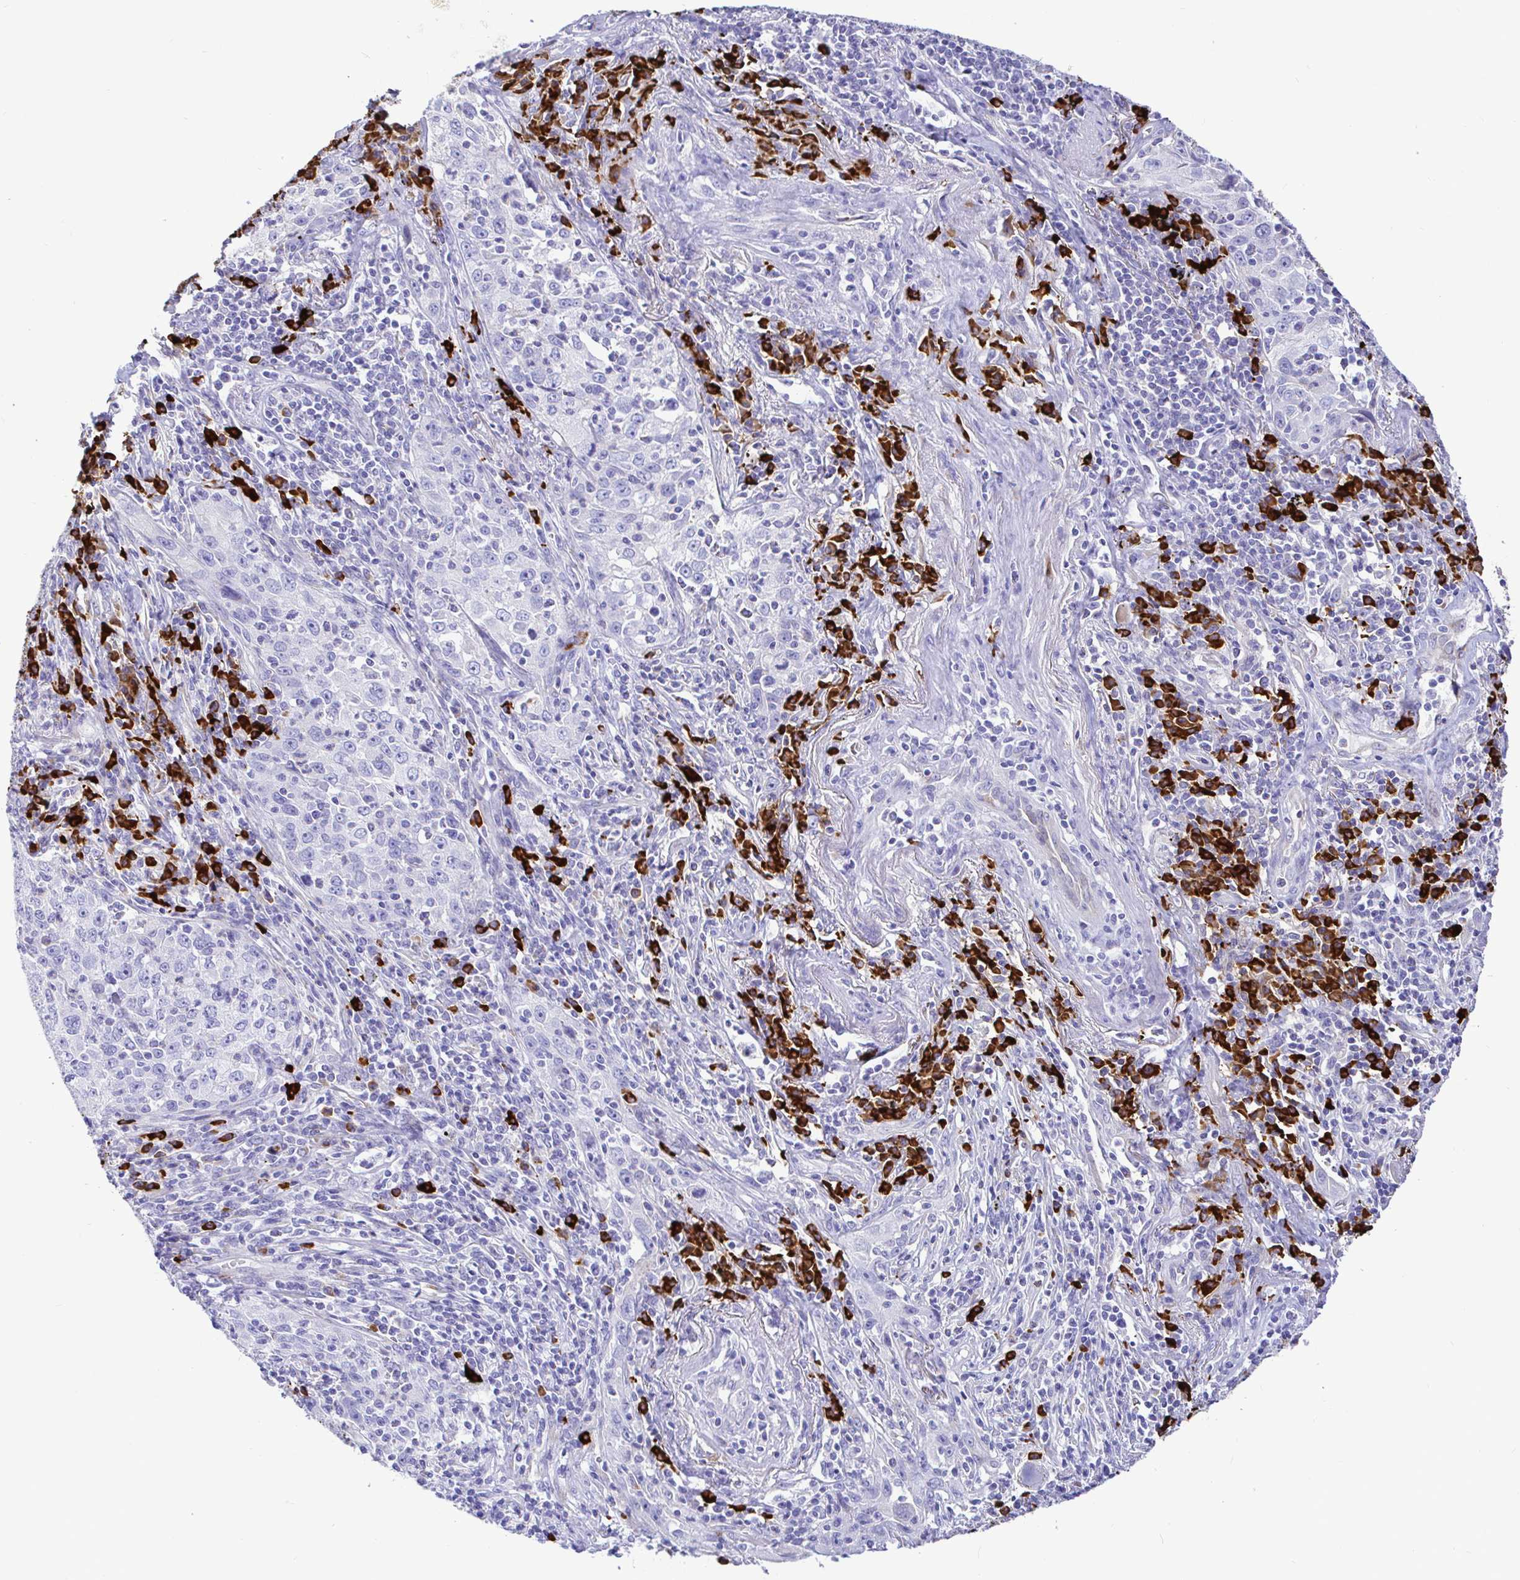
{"staining": {"intensity": "negative", "quantity": "none", "location": "none"}, "tissue": "lung cancer", "cell_type": "Tumor cells", "image_type": "cancer", "snomed": [{"axis": "morphology", "description": "Squamous cell carcinoma, NOS"}, {"axis": "topography", "description": "Lung"}], "caption": "The immunohistochemistry (IHC) micrograph has no significant expression in tumor cells of lung cancer (squamous cell carcinoma) tissue.", "gene": "CCDC62", "patient": {"sex": "male", "age": 71}}